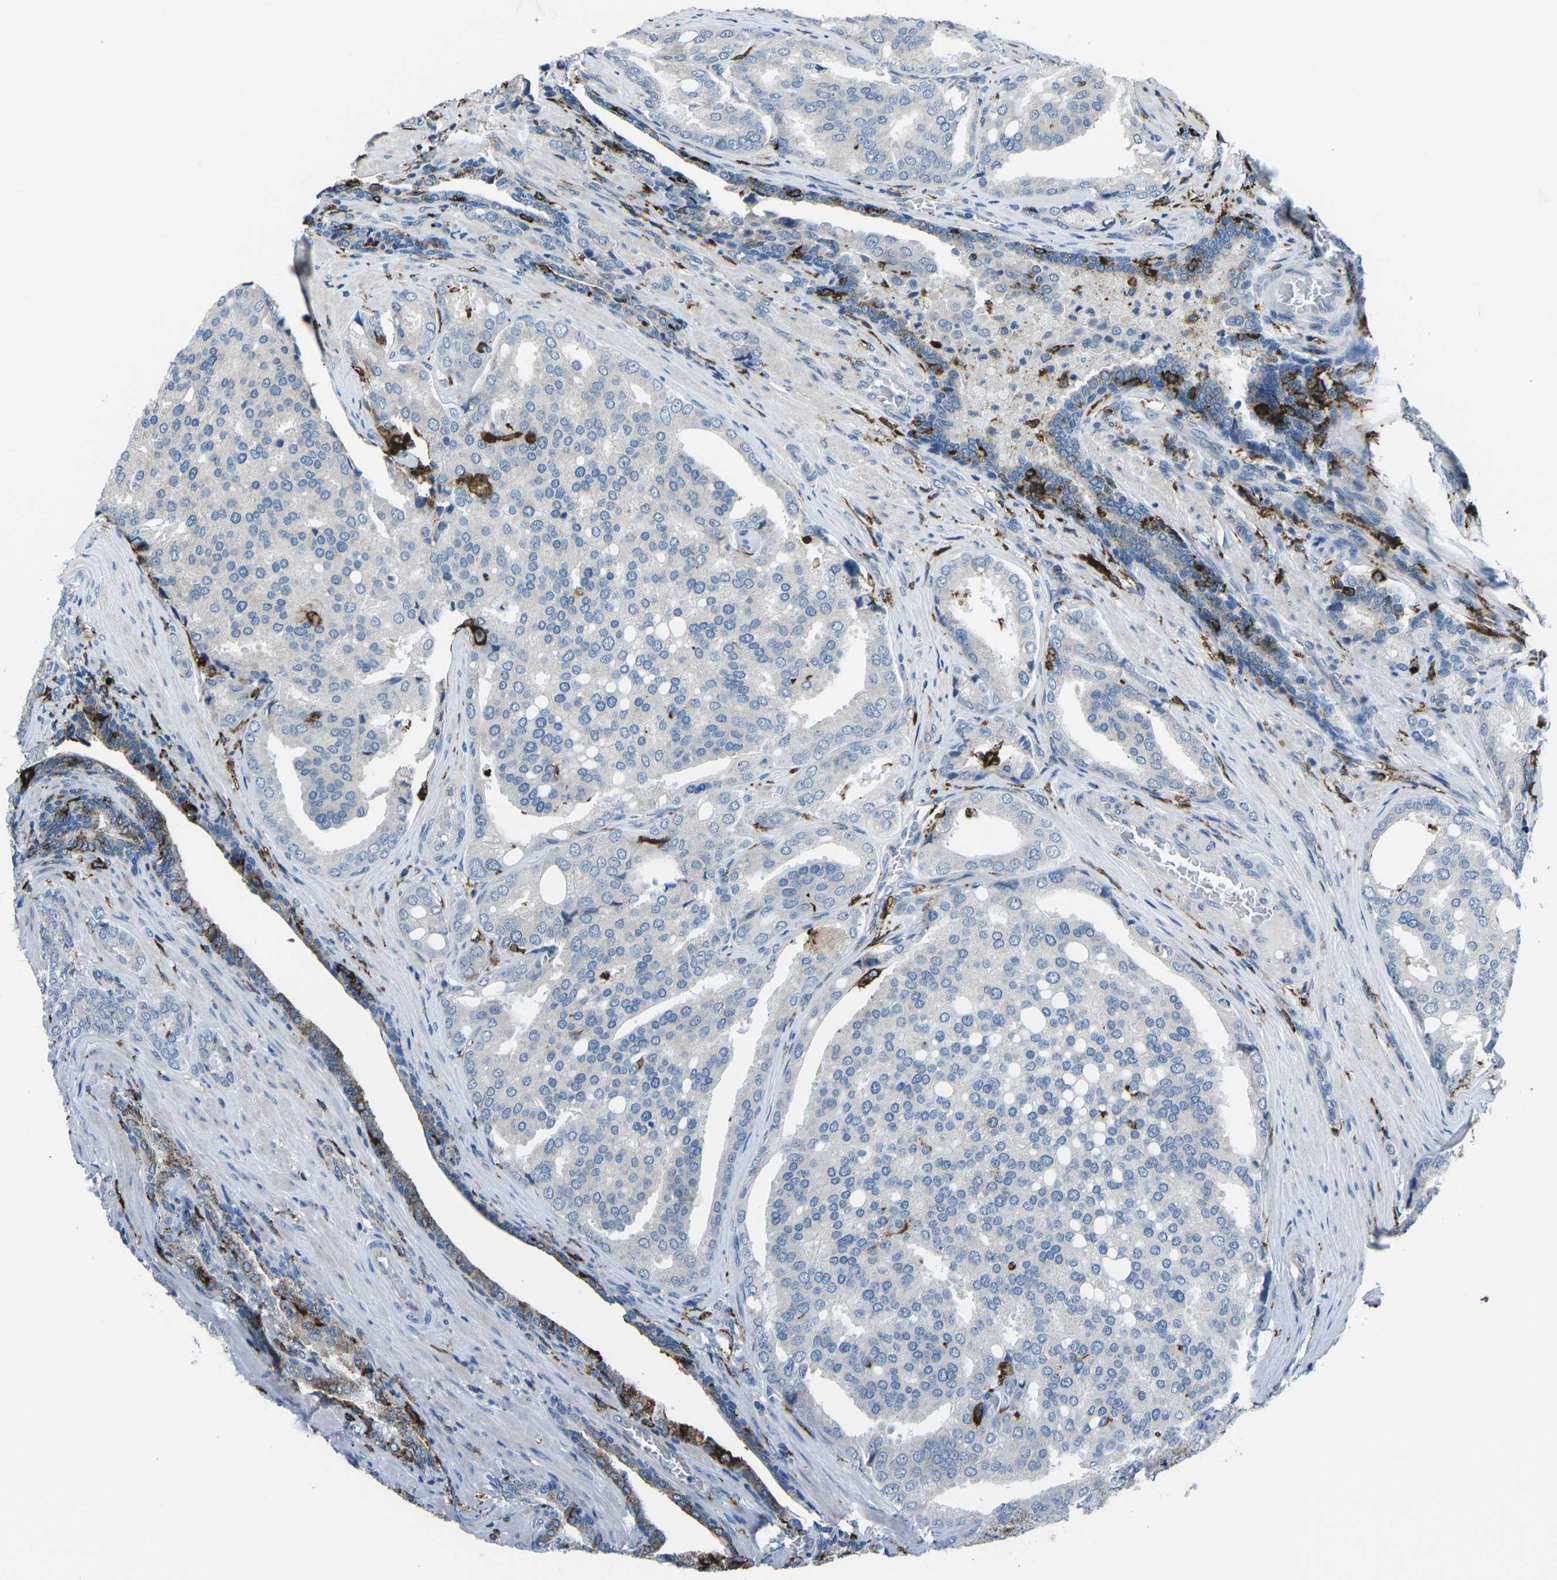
{"staining": {"intensity": "negative", "quantity": "none", "location": "none"}, "tissue": "prostate cancer", "cell_type": "Tumor cells", "image_type": "cancer", "snomed": [{"axis": "morphology", "description": "Adenocarcinoma, High grade"}, {"axis": "topography", "description": "Prostate"}], "caption": "Human prostate adenocarcinoma (high-grade) stained for a protein using IHC demonstrates no positivity in tumor cells.", "gene": "PTPN1", "patient": {"sex": "male", "age": 50}}